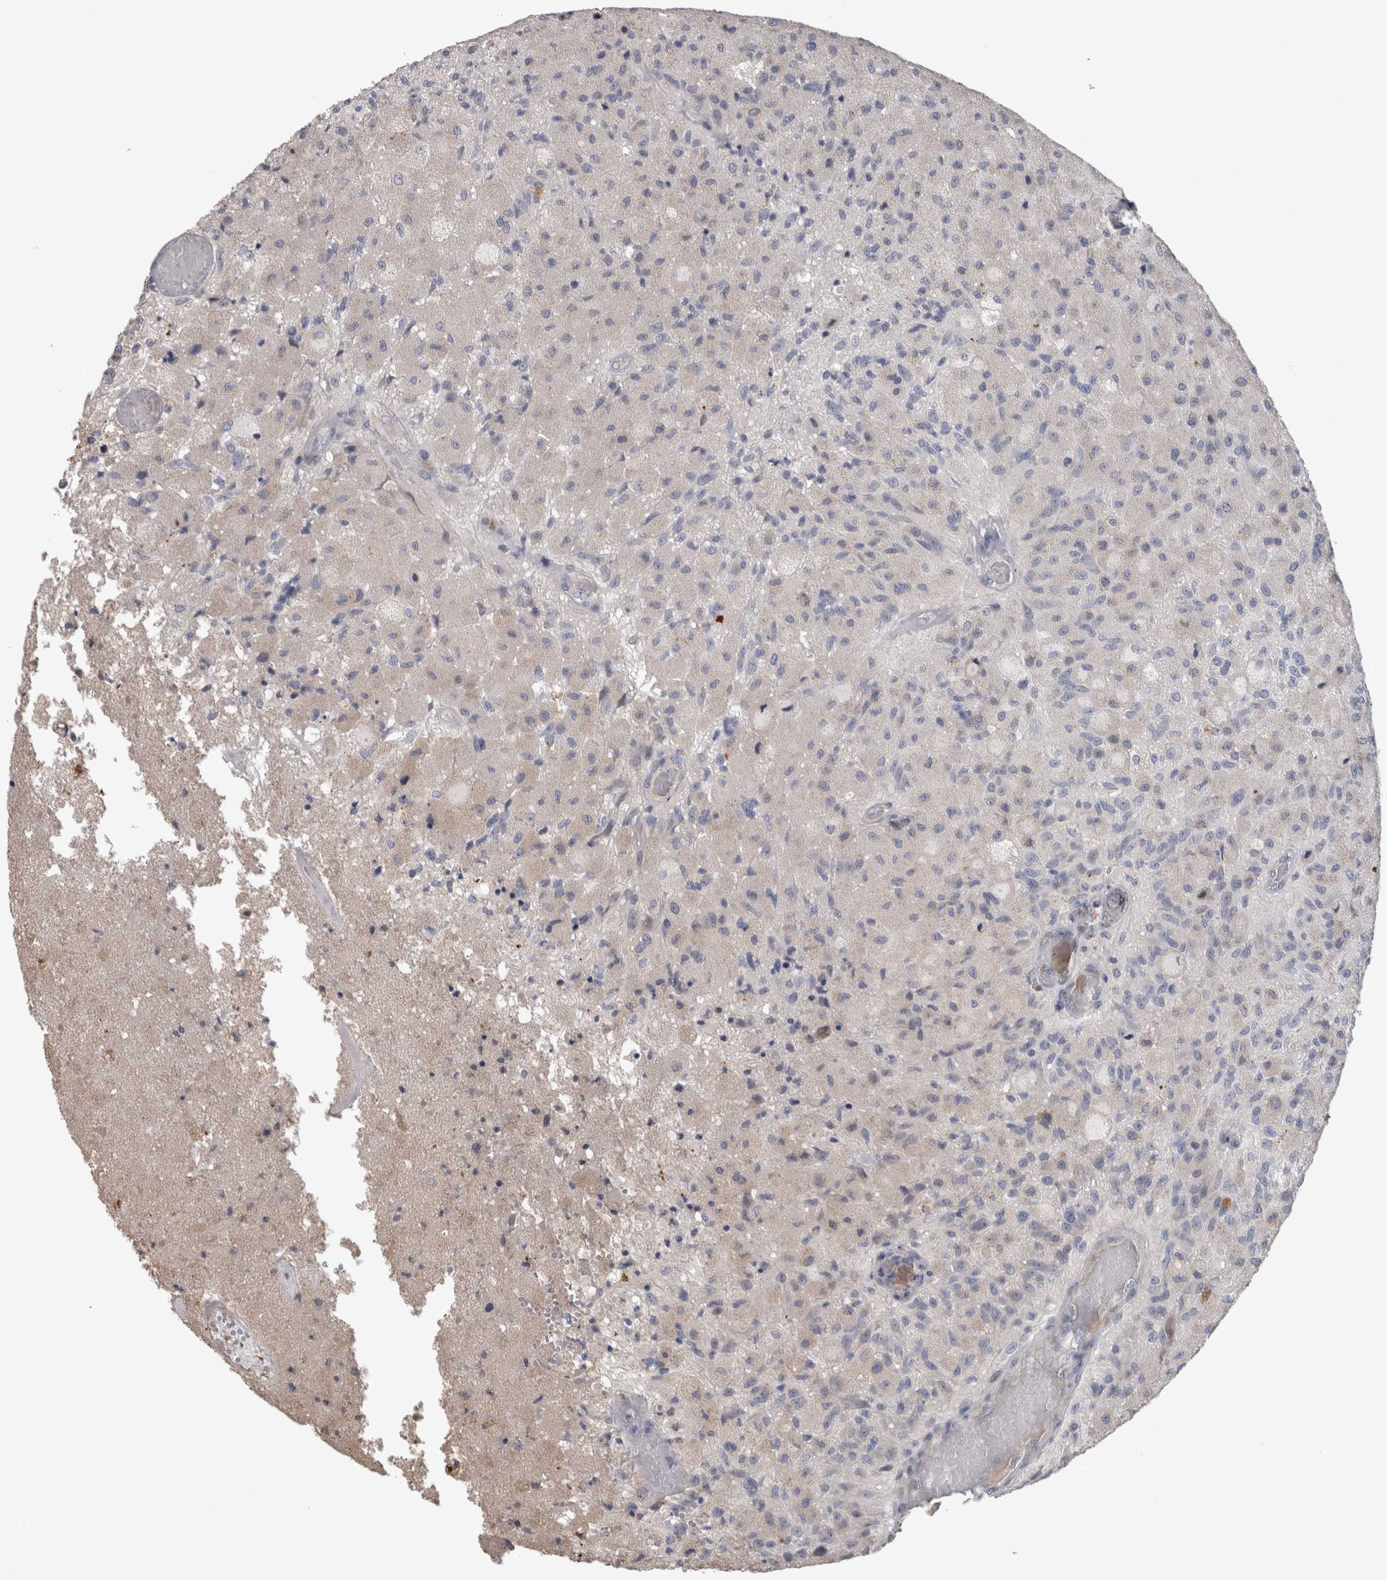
{"staining": {"intensity": "negative", "quantity": "none", "location": "none"}, "tissue": "glioma", "cell_type": "Tumor cells", "image_type": "cancer", "snomed": [{"axis": "morphology", "description": "Normal tissue, NOS"}, {"axis": "morphology", "description": "Glioma, malignant, High grade"}, {"axis": "topography", "description": "Cerebral cortex"}], "caption": "Tumor cells are negative for brown protein staining in malignant high-grade glioma.", "gene": "STC1", "patient": {"sex": "male", "age": 77}}